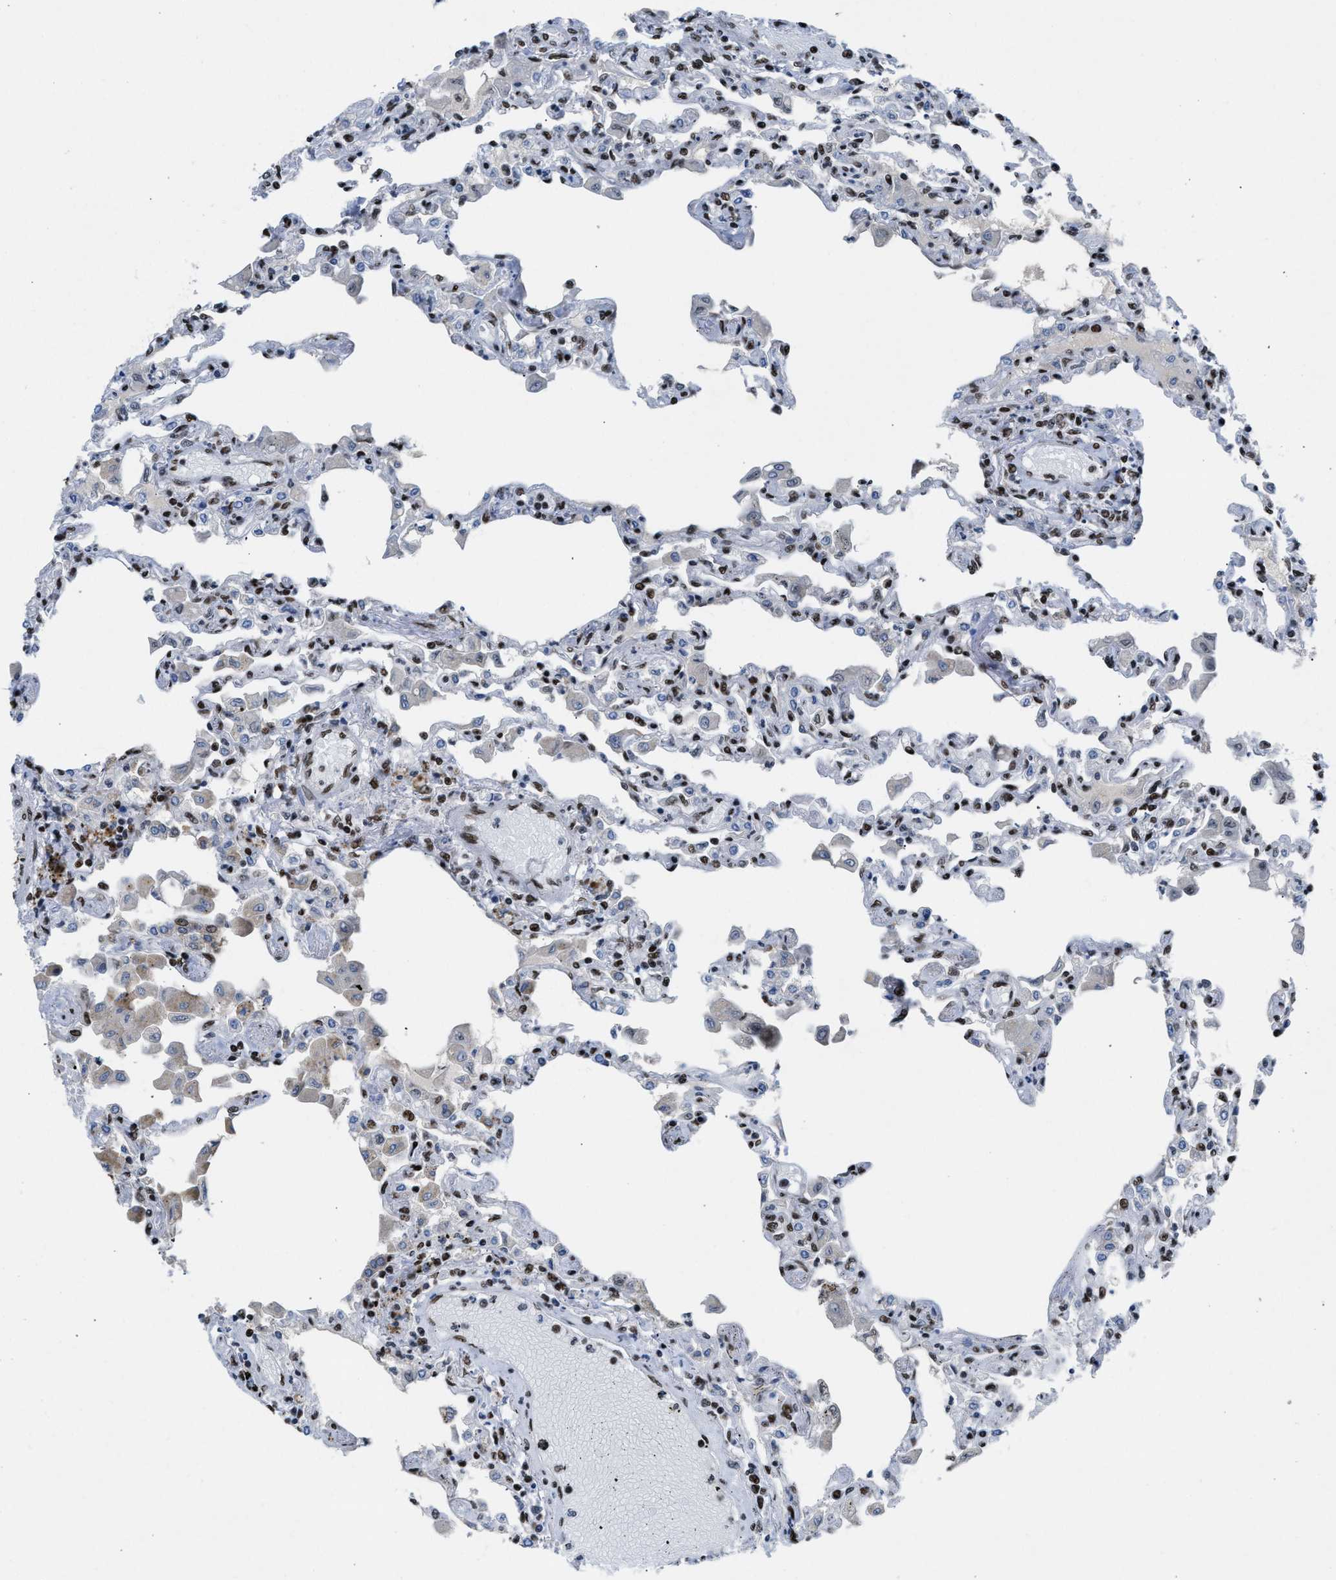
{"staining": {"intensity": "strong", "quantity": ">75%", "location": "nuclear"}, "tissue": "lung", "cell_type": "Alveolar cells", "image_type": "normal", "snomed": [{"axis": "morphology", "description": "Normal tissue, NOS"}, {"axis": "topography", "description": "Bronchus"}, {"axis": "topography", "description": "Lung"}], "caption": "High-magnification brightfield microscopy of unremarkable lung stained with DAB (3,3'-diaminobenzidine) (brown) and counterstained with hematoxylin (blue). alveolar cells exhibit strong nuclear expression is identified in approximately>75% of cells.", "gene": "SCAF4", "patient": {"sex": "female", "age": 49}}